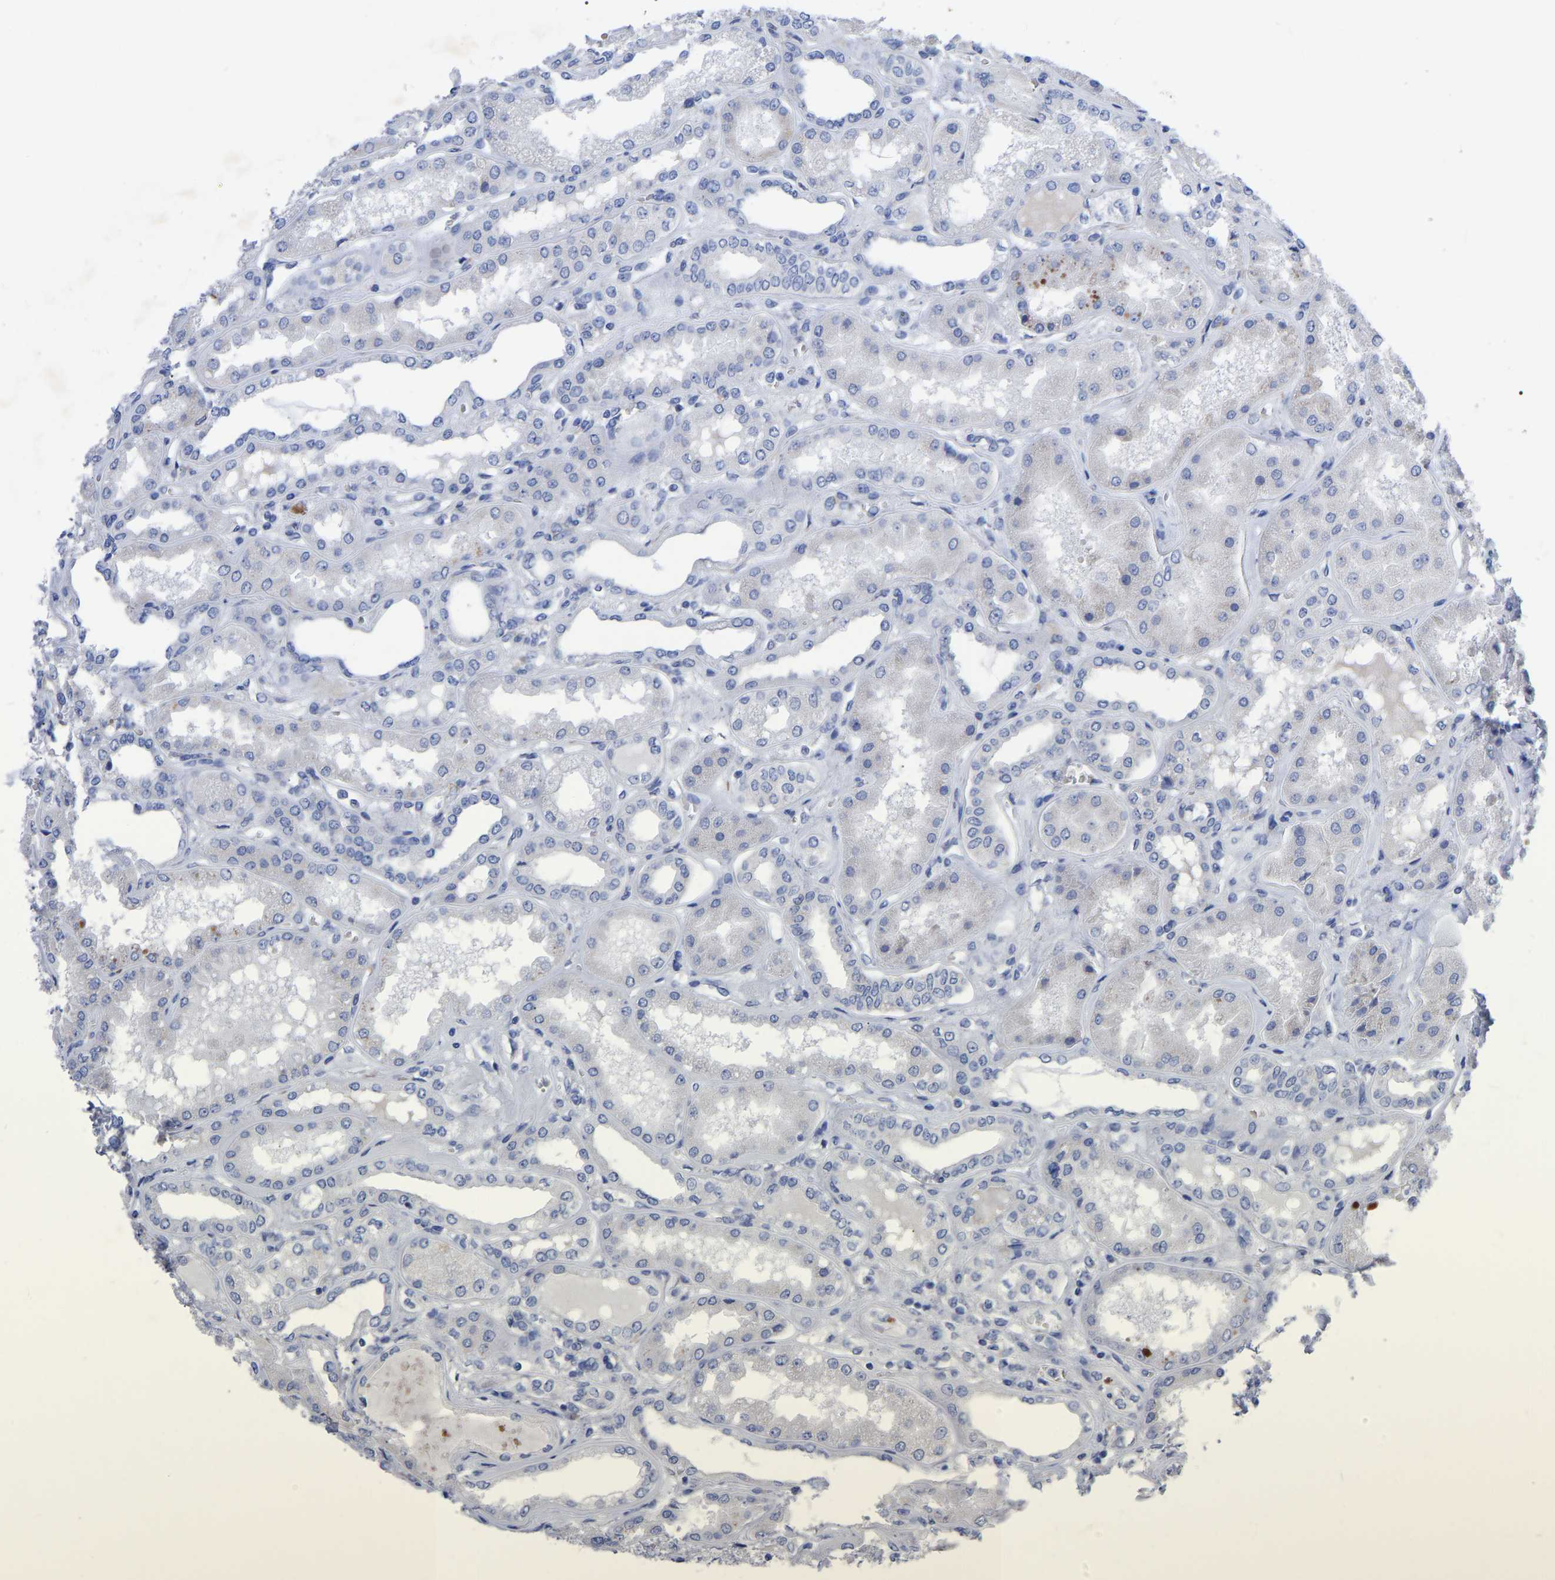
{"staining": {"intensity": "negative", "quantity": "none", "location": "none"}, "tissue": "kidney", "cell_type": "Cells in glomeruli", "image_type": "normal", "snomed": [{"axis": "morphology", "description": "Normal tissue, NOS"}, {"axis": "topography", "description": "Kidney"}], "caption": "Immunohistochemistry of benign kidney demonstrates no staining in cells in glomeruli. (DAB (3,3'-diaminobenzidine) IHC visualized using brightfield microscopy, high magnification).", "gene": "GDF3", "patient": {"sex": "female", "age": 56}}